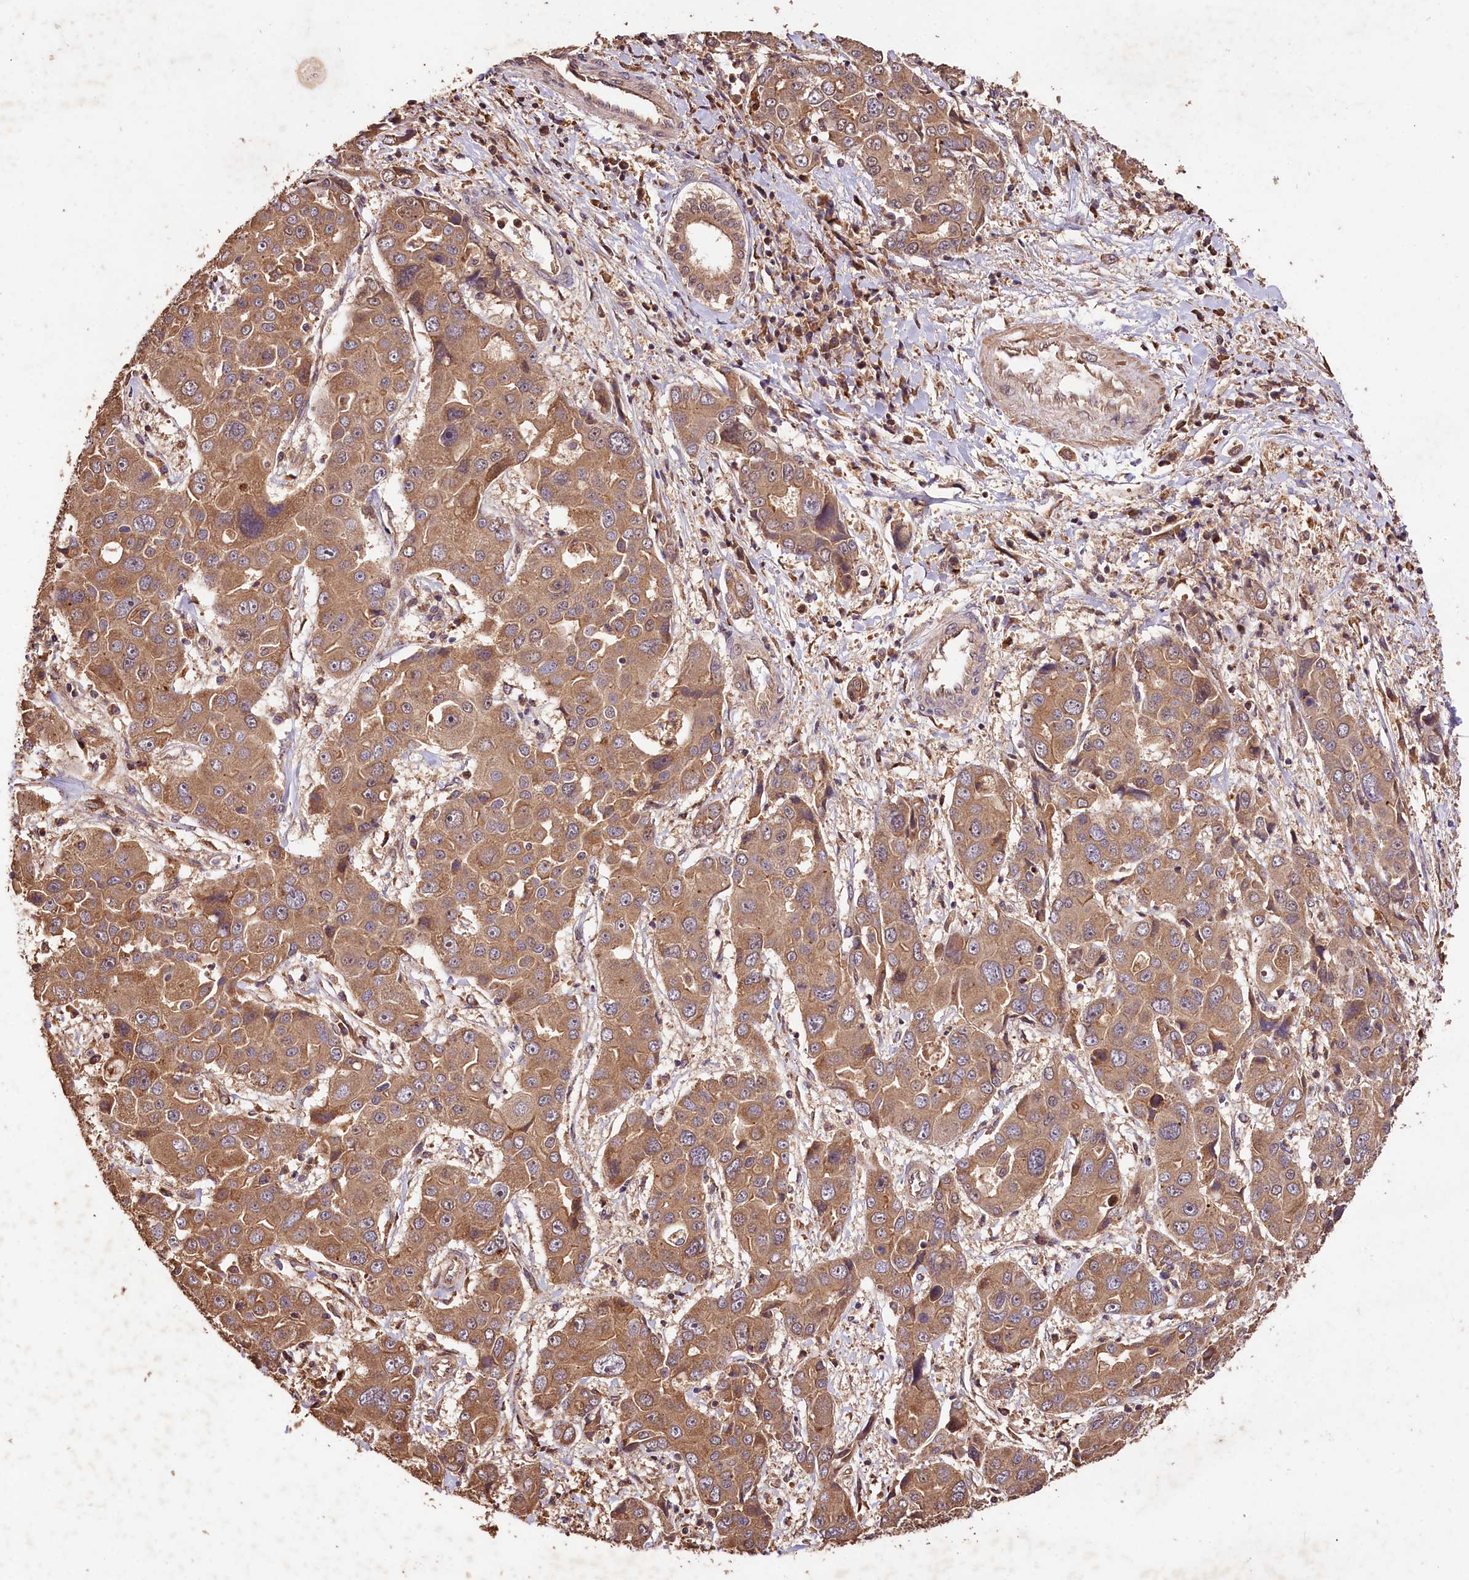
{"staining": {"intensity": "moderate", "quantity": ">75%", "location": "cytoplasmic/membranous"}, "tissue": "liver cancer", "cell_type": "Tumor cells", "image_type": "cancer", "snomed": [{"axis": "morphology", "description": "Cholangiocarcinoma"}, {"axis": "topography", "description": "Liver"}], "caption": "Brown immunohistochemical staining in human liver cancer (cholangiocarcinoma) exhibits moderate cytoplasmic/membranous staining in about >75% of tumor cells.", "gene": "KPTN", "patient": {"sex": "male", "age": 67}}